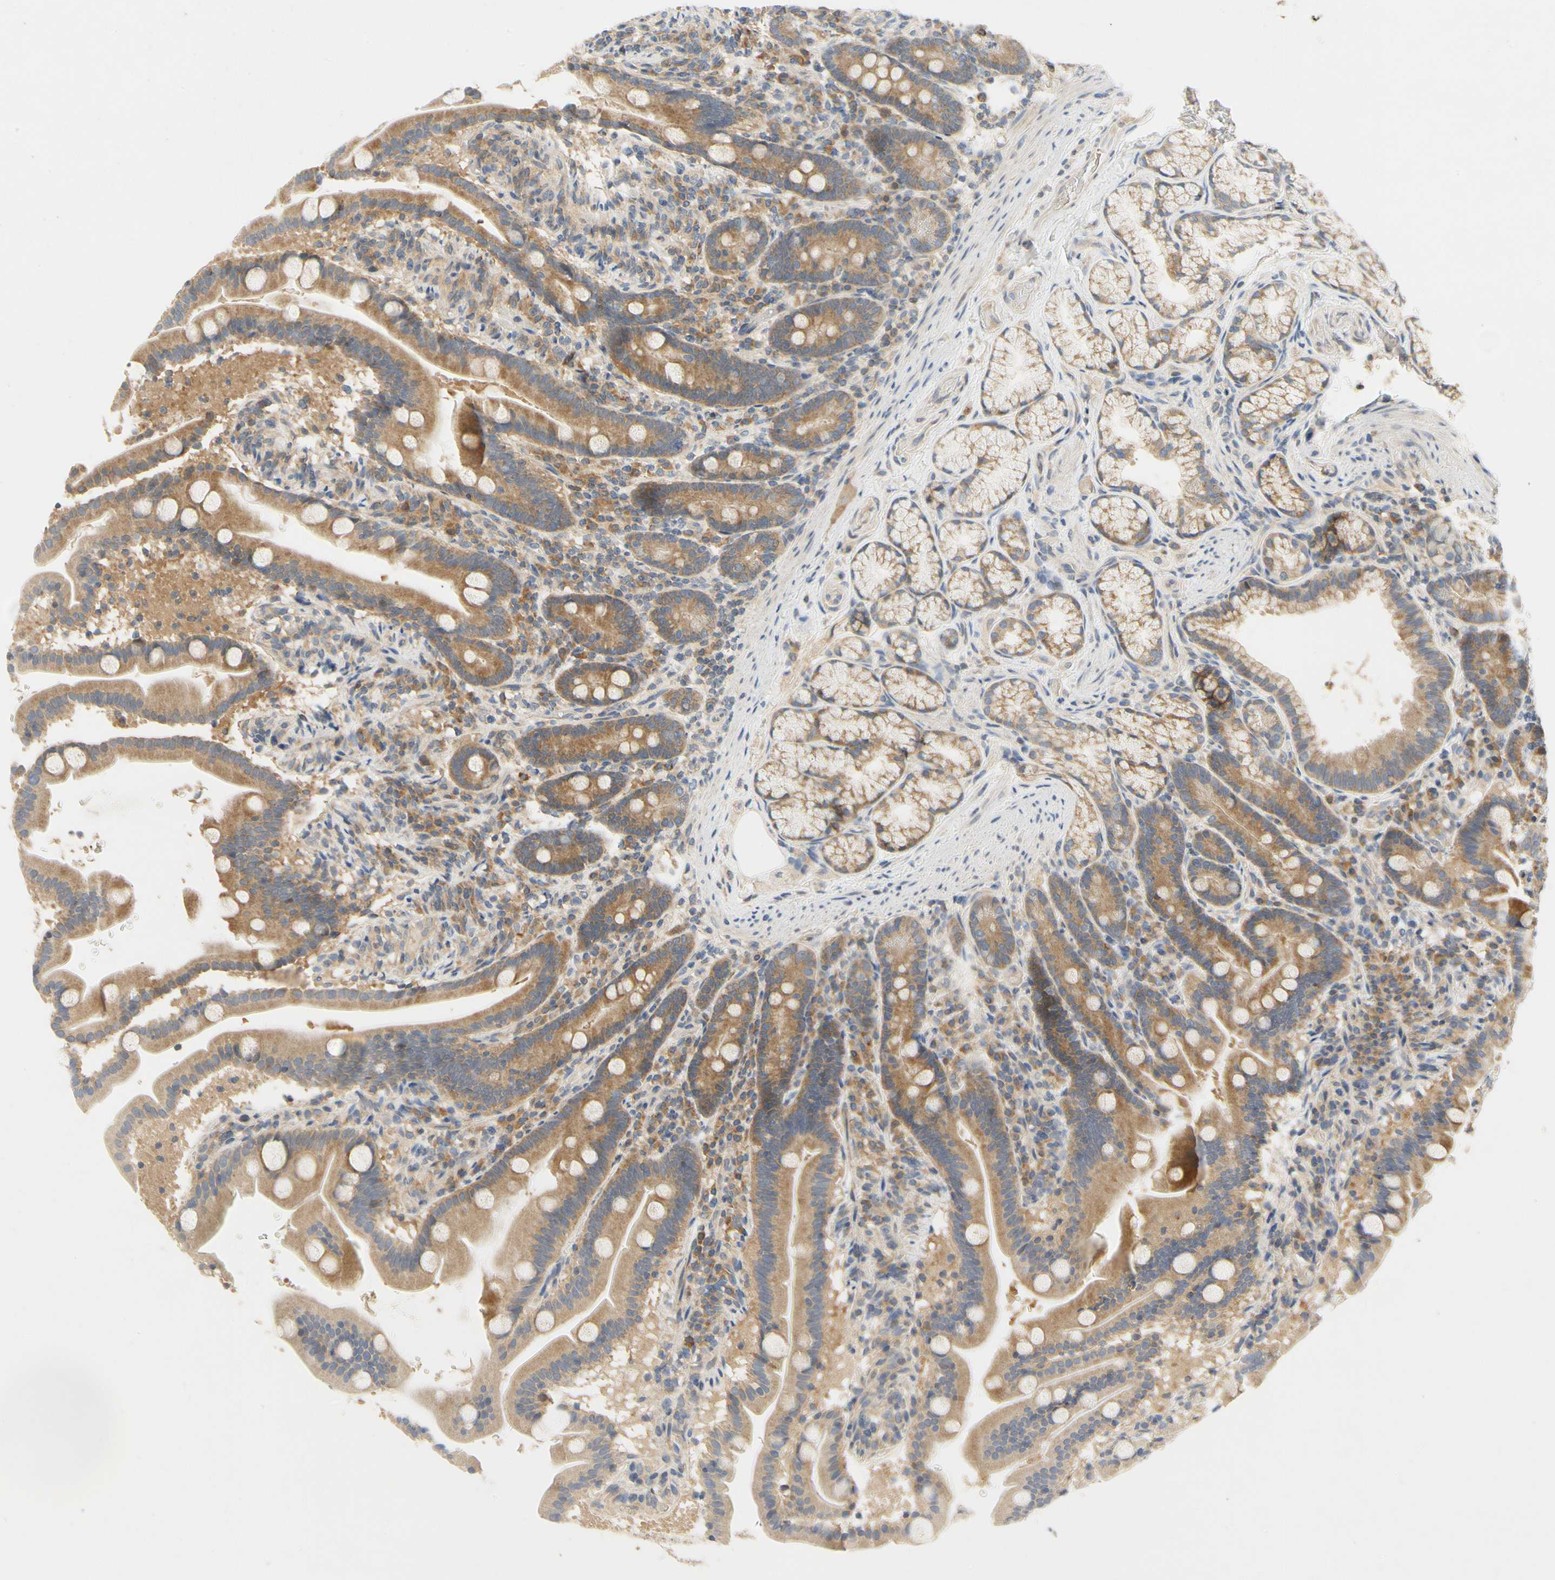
{"staining": {"intensity": "moderate", "quantity": ">75%", "location": "cytoplasmic/membranous"}, "tissue": "duodenum", "cell_type": "Glandular cells", "image_type": "normal", "snomed": [{"axis": "morphology", "description": "Normal tissue, NOS"}, {"axis": "topography", "description": "Duodenum"}], "caption": "IHC image of unremarkable duodenum: duodenum stained using IHC displays medium levels of moderate protein expression localized specifically in the cytoplasmic/membranous of glandular cells, appearing as a cytoplasmic/membranous brown color.", "gene": "KLHDC8B", "patient": {"sex": "male", "age": 54}}